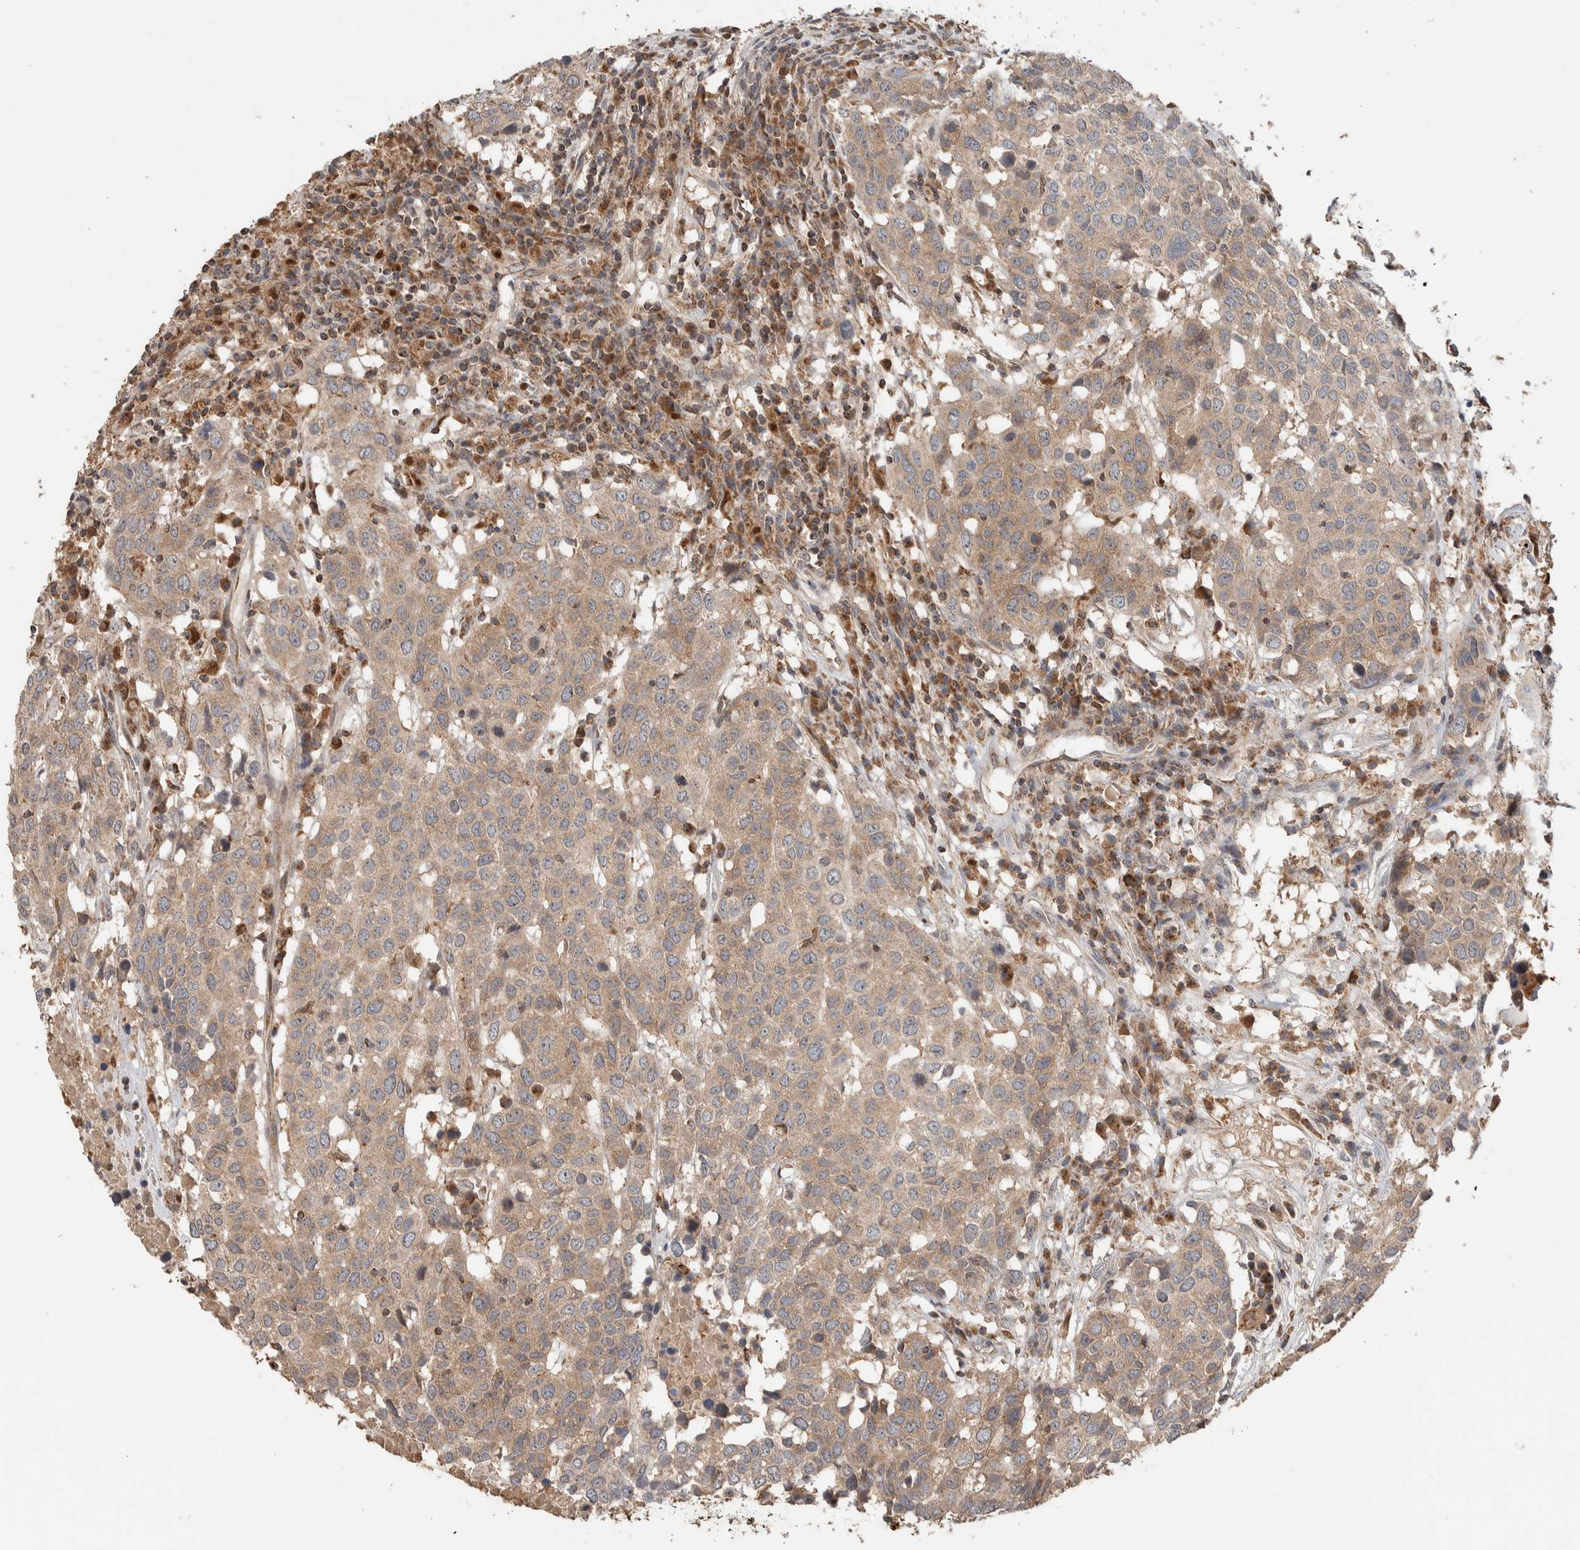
{"staining": {"intensity": "weak", "quantity": ">75%", "location": "cytoplasmic/membranous"}, "tissue": "head and neck cancer", "cell_type": "Tumor cells", "image_type": "cancer", "snomed": [{"axis": "morphology", "description": "Squamous cell carcinoma, NOS"}, {"axis": "topography", "description": "Head-Neck"}], "caption": "Immunohistochemistry (IHC) photomicrograph of neoplastic tissue: human head and neck squamous cell carcinoma stained using immunohistochemistry shows low levels of weak protein expression localized specifically in the cytoplasmic/membranous of tumor cells, appearing as a cytoplasmic/membranous brown color.", "gene": "VPS53", "patient": {"sex": "male", "age": 66}}